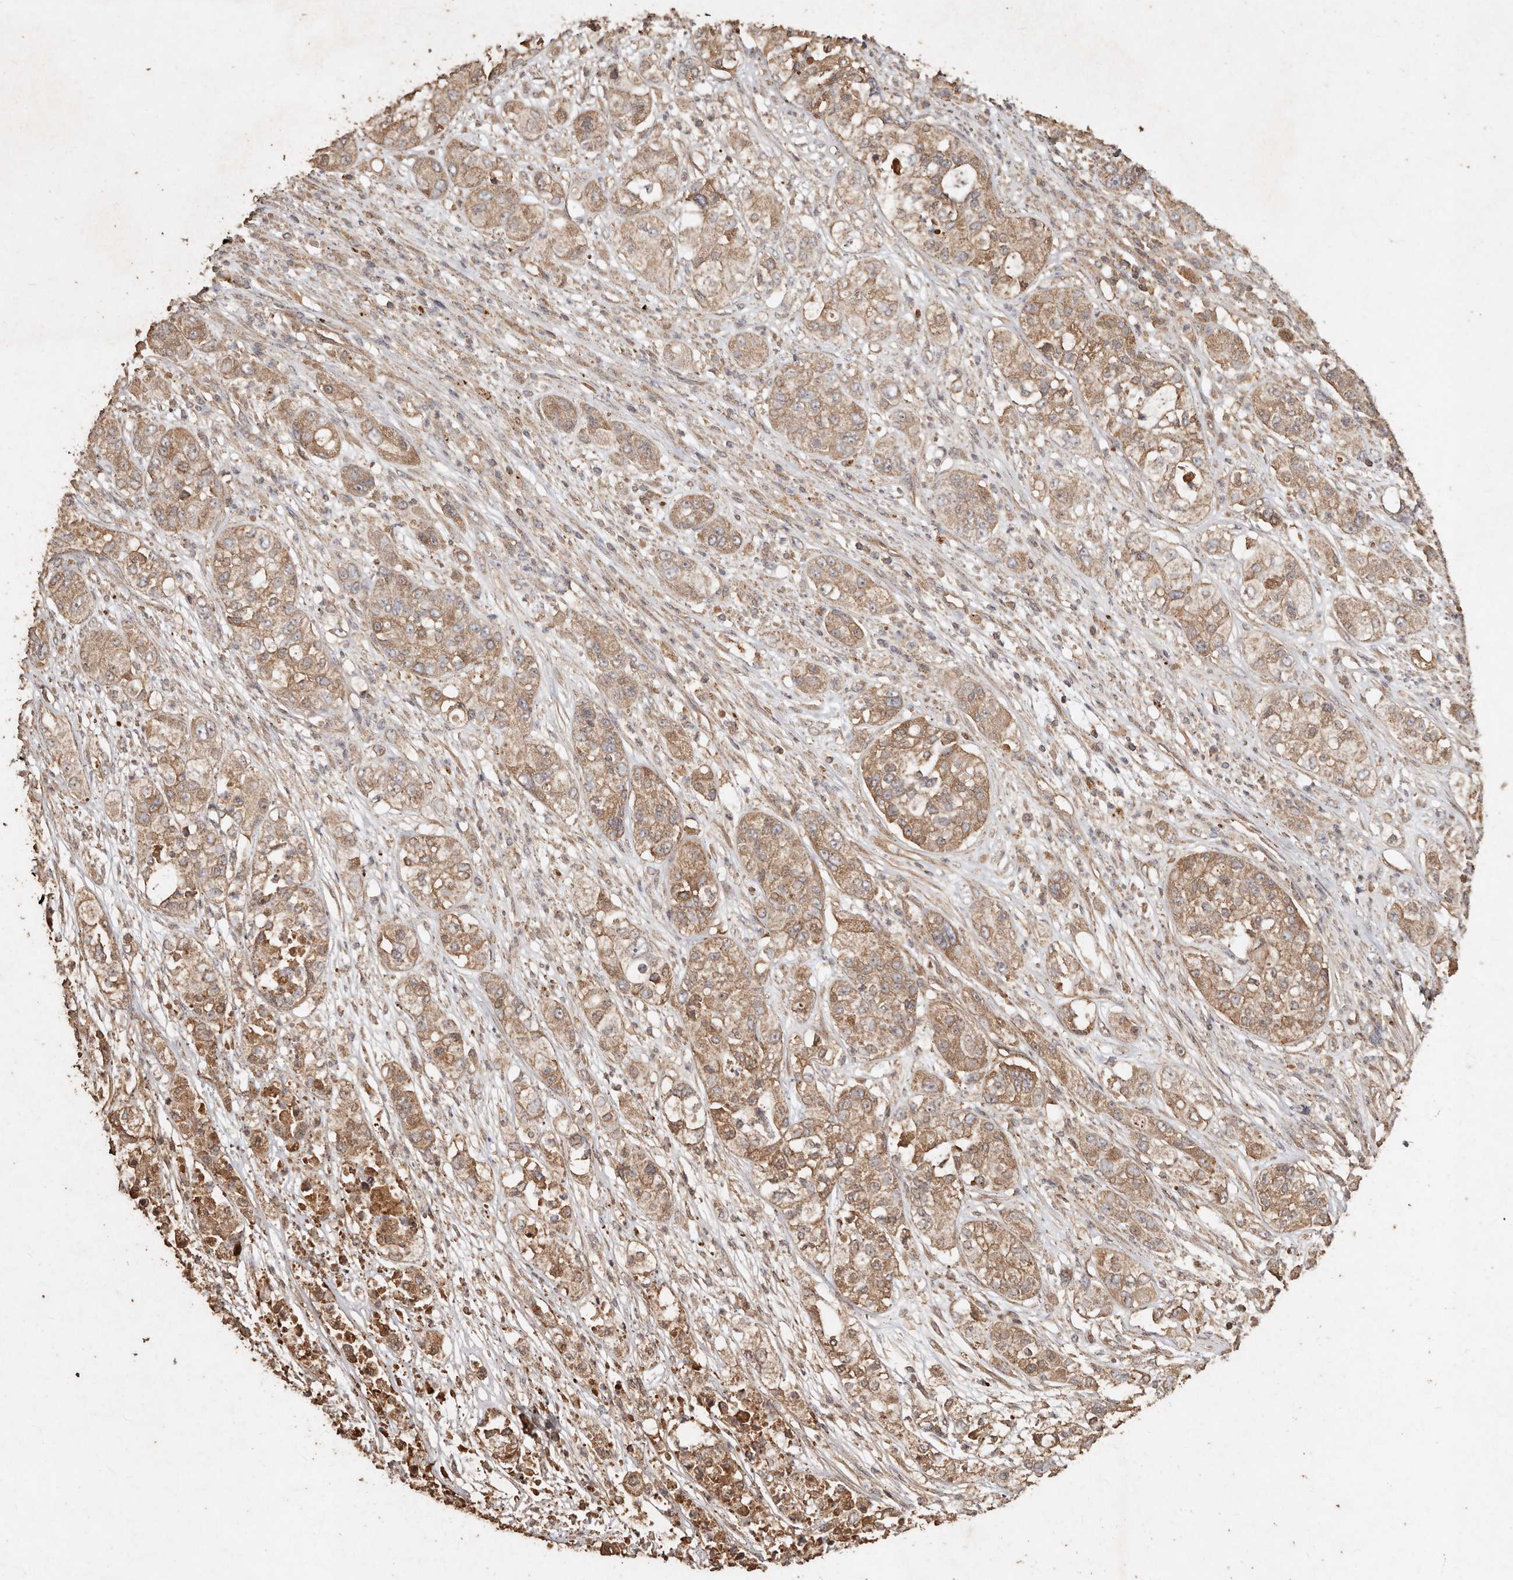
{"staining": {"intensity": "moderate", "quantity": ">75%", "location": "cytoplasmic/membranous"}, "tissue": "pancreatic cancer", "cell_type": "Tumor cells", "image_type": "cancer", "snomed": [{"axis": "morphology", "description": "Adenocarcinoma, NOS"}, {"axis": "topography", "description": "Pancreas"}], "caption": "This is a histology image of immunohistochemistry (IHC) staining of pancreatic cancer, which shows moderate expression in the cytoplasmic/membranous of tumor cells.", "gene": "FARS2", "patient": {"sex": "female", "age": 78}}